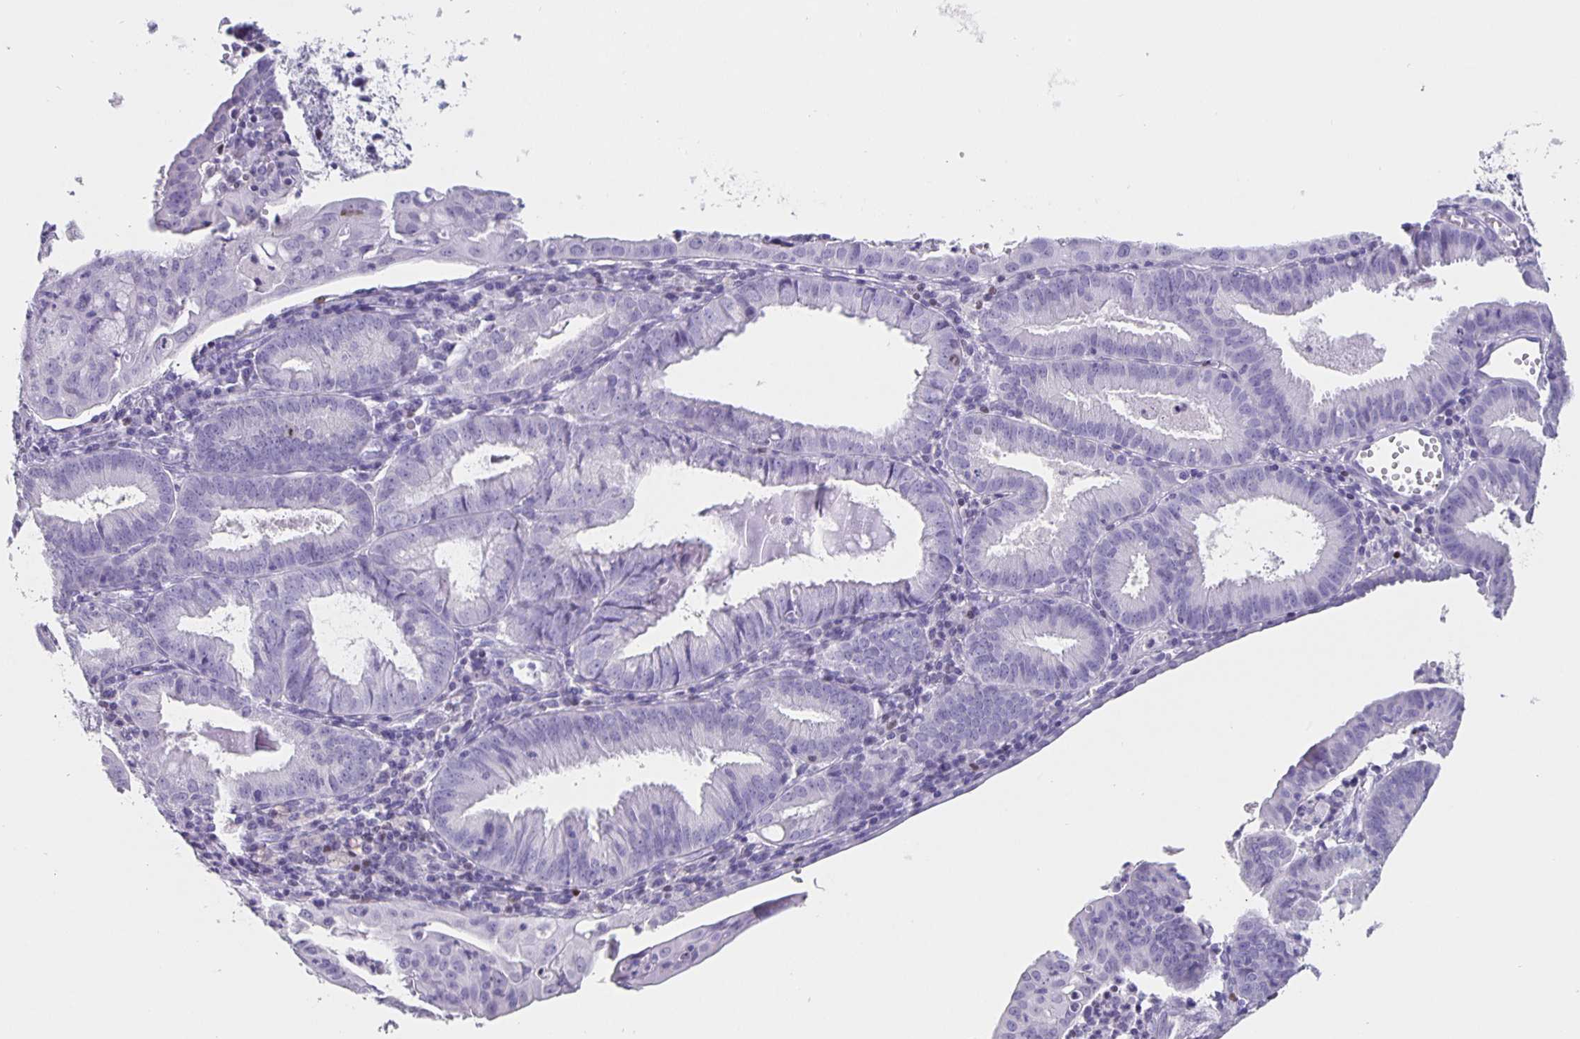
{"staining": {"intensity": "negative", "quantity": "none", "location": "none"}, "tissue": "endometrial cancer", "cell_type": "Tumor cells", "image_type": "cancer", "snomed": [{"axis": "morphology", "description": "Adenocarcinoma, NOS"}, {"axis": "topography", "description": "Endometrium"}], "caption": "Endometrial cancer (adenocarcinoma) was stained to show a protein in brown. There is no significant expression in tumor cells.", "gene": "SATB2", "patient": {"sex": "female", "age": 60}}